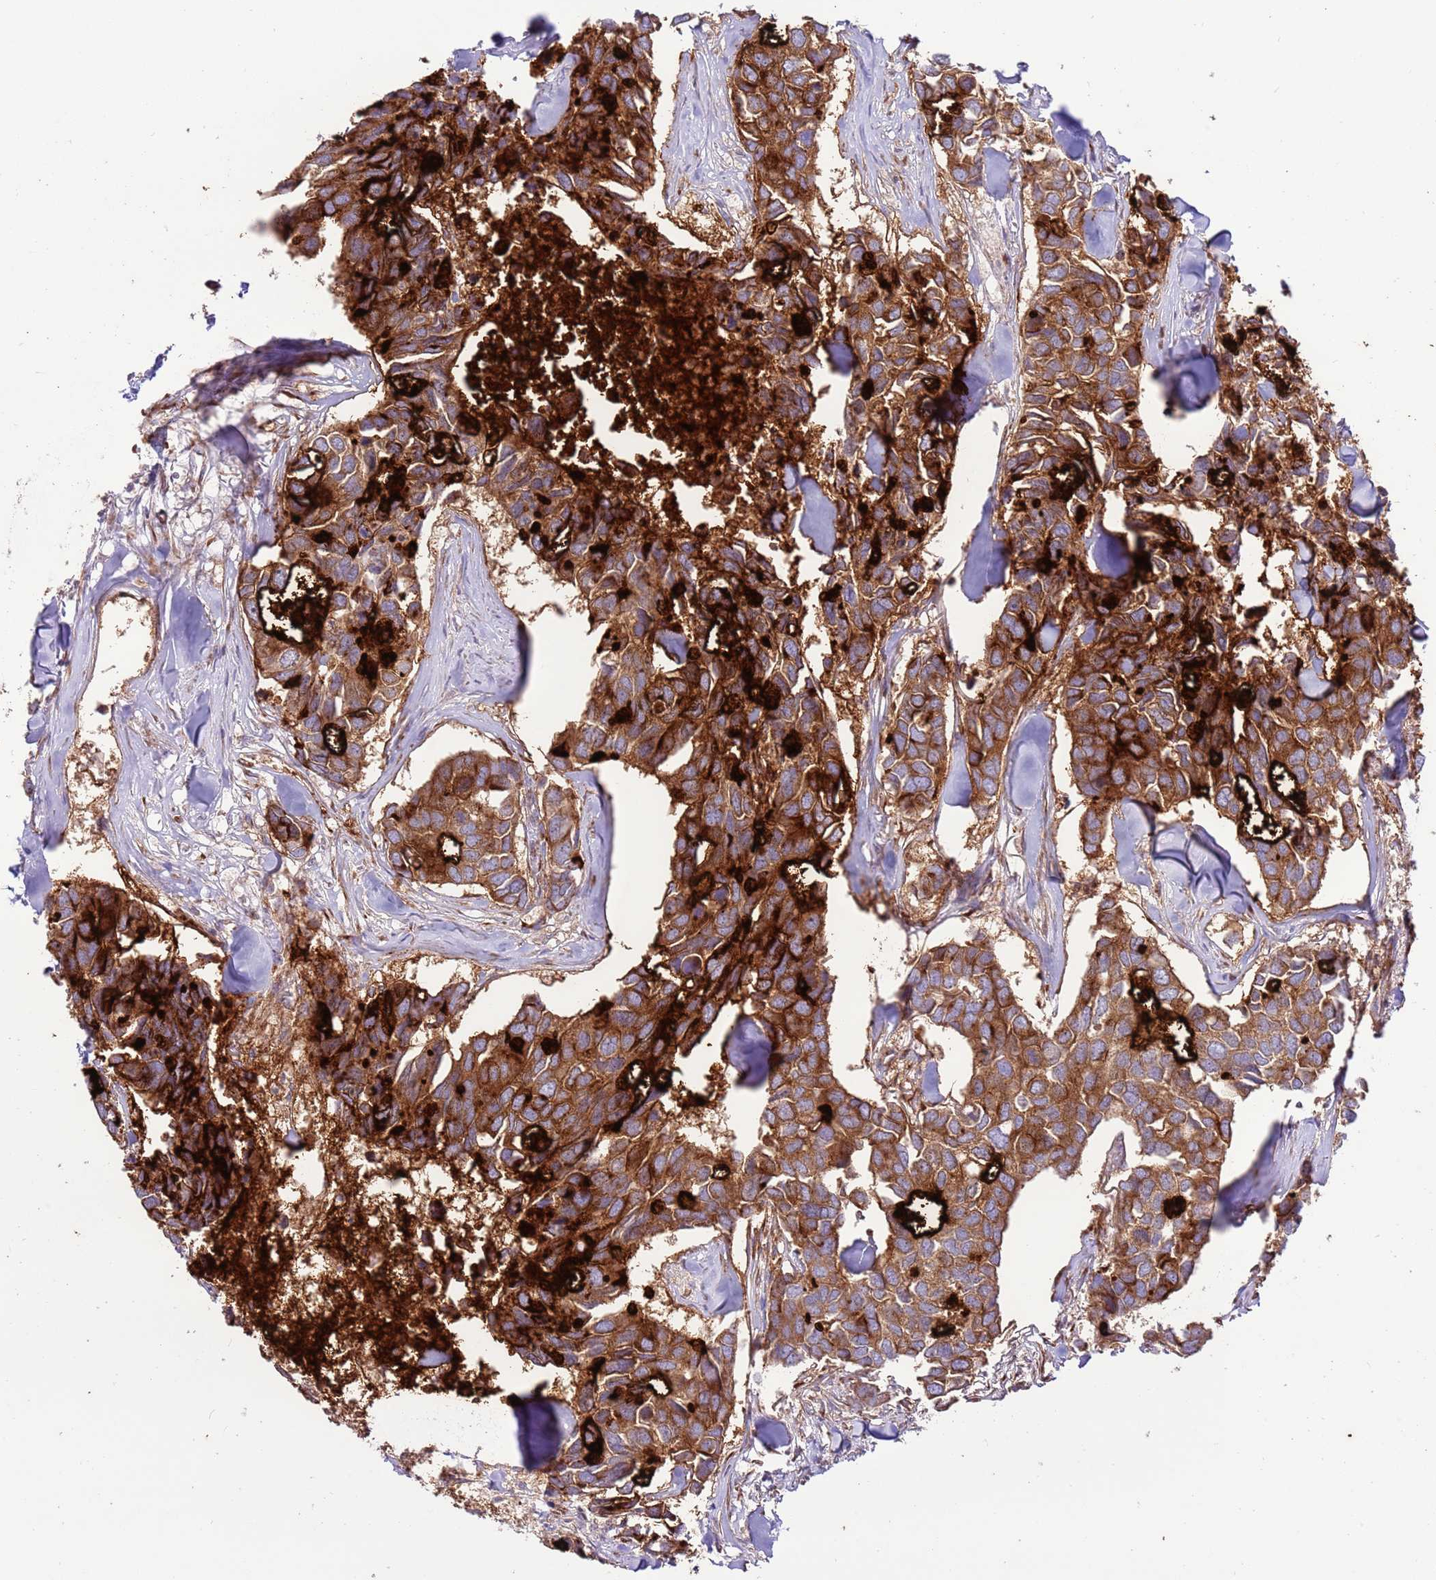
{"staining": {"intensity": "strong", "quantity": ">75%", "location": "cytoplasmic/membranous"}, "tissue": "breast cancer", "cell_type": "Tumor cells", "image_type": "cancer", "snomed": [{"axis": "morphology", "description": "Duct carcinoma"}, {"axis": "topography", "description": "Breast"}], "caption": "Breast cancer (invasive ductal carcinoma) stained with DAB immunohistochemistry reveals high levels of strong cytoplasmic/membranous positivity in approximately >75% of tumor cells. (DAB (3,3'-diaminobenzidine) = brown stain, brightfield microscopy at high magnification).", "gene": "DDX19B", "patient": {"sex": "female", "age": 83}}